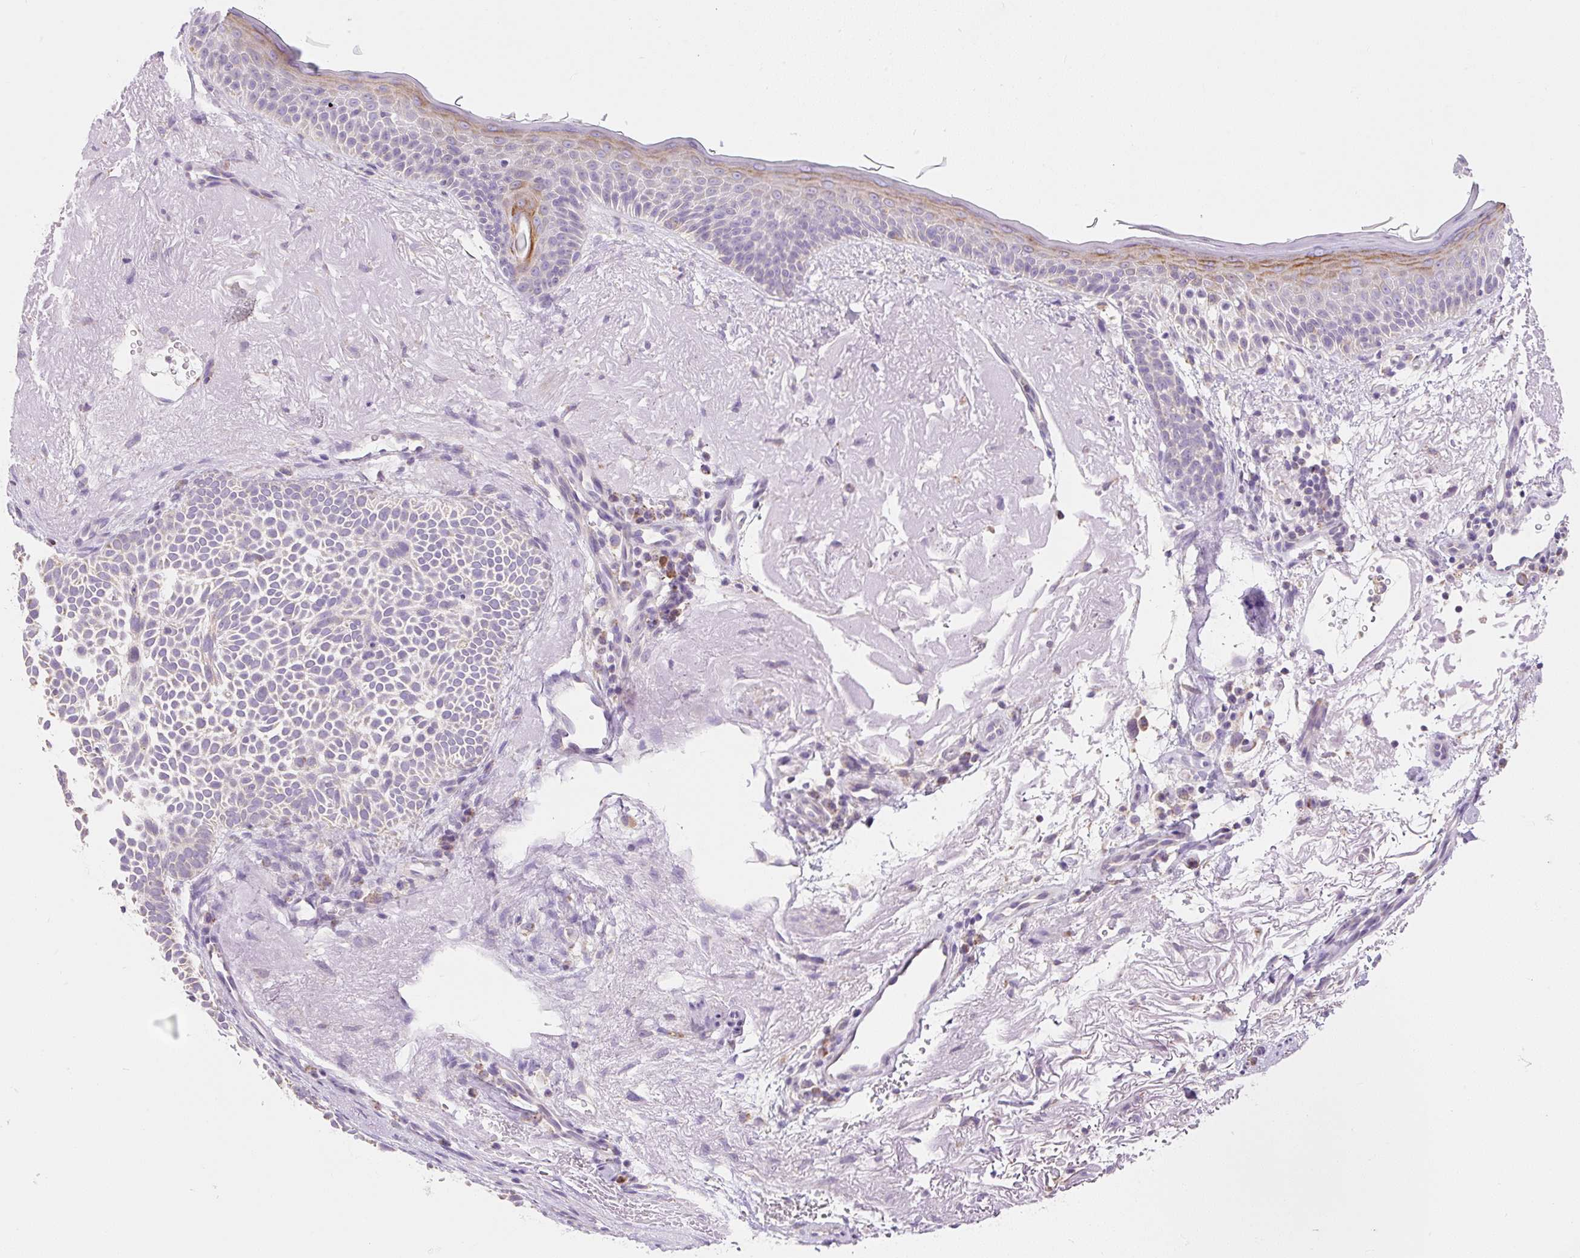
{"staining": {"intensity": "negative", "quantity": "none", "location": "none"}, "tissue": "skin cancer", "cell_type": "Tumor cells", "image_type": "cancer", "snomed": [{"axis": "morphology", "description": "Basal cell carcinoma"}, {"axis": "topography", "description": "Skin"}], "caption": "Basal cell carcinoma (skin) was stained to show a protein in brown. There is no significant positivity in tumor cells.", "gene": "DHX35", "patient": {"sex": "female", "age": 77}}